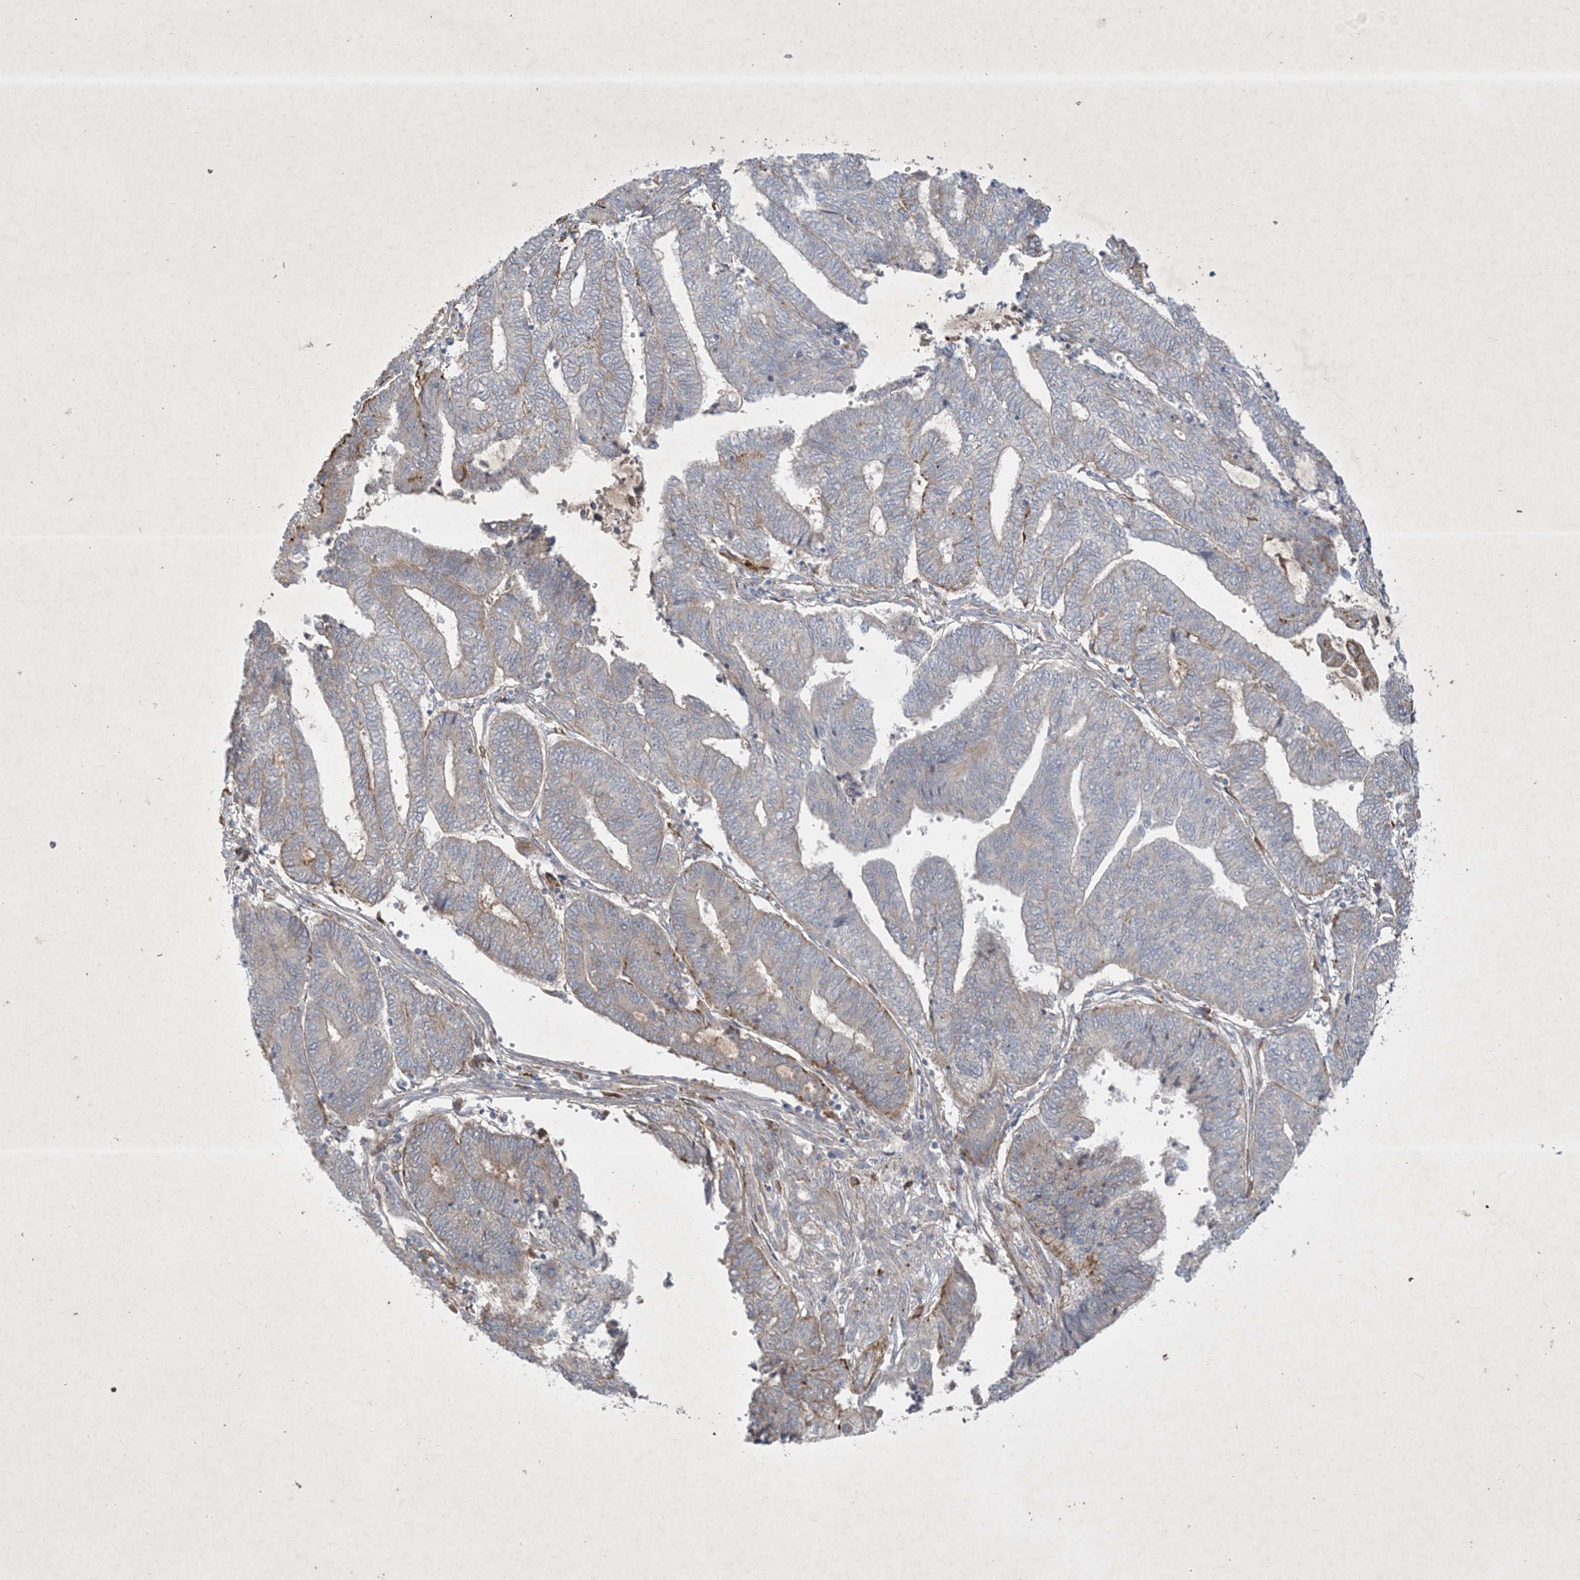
{"staining": {"intensity": "moderate", "quantity": "<25%", "location": "cytoplasmic/membranous"}, "tissue": "endometrial cancer", "cell_type": "Tumor cells", "image_type": "cancer", "snomed": [{"axis": "morphology", "description": "Adenocarcinoma, NOS"}, {"axis": "topography", "description": "Uterus"}, {"axis": "topography", "description": "Endometrium"}], "caption": "Moderate cytoplasmic/membranous positivity for a protein is appreciated in approximately <25% of tumor cells of endometrial adenocarcinoma using IHC.", "gene": "MRPS18A", "patient": {"sex": "female", "age": 70}}